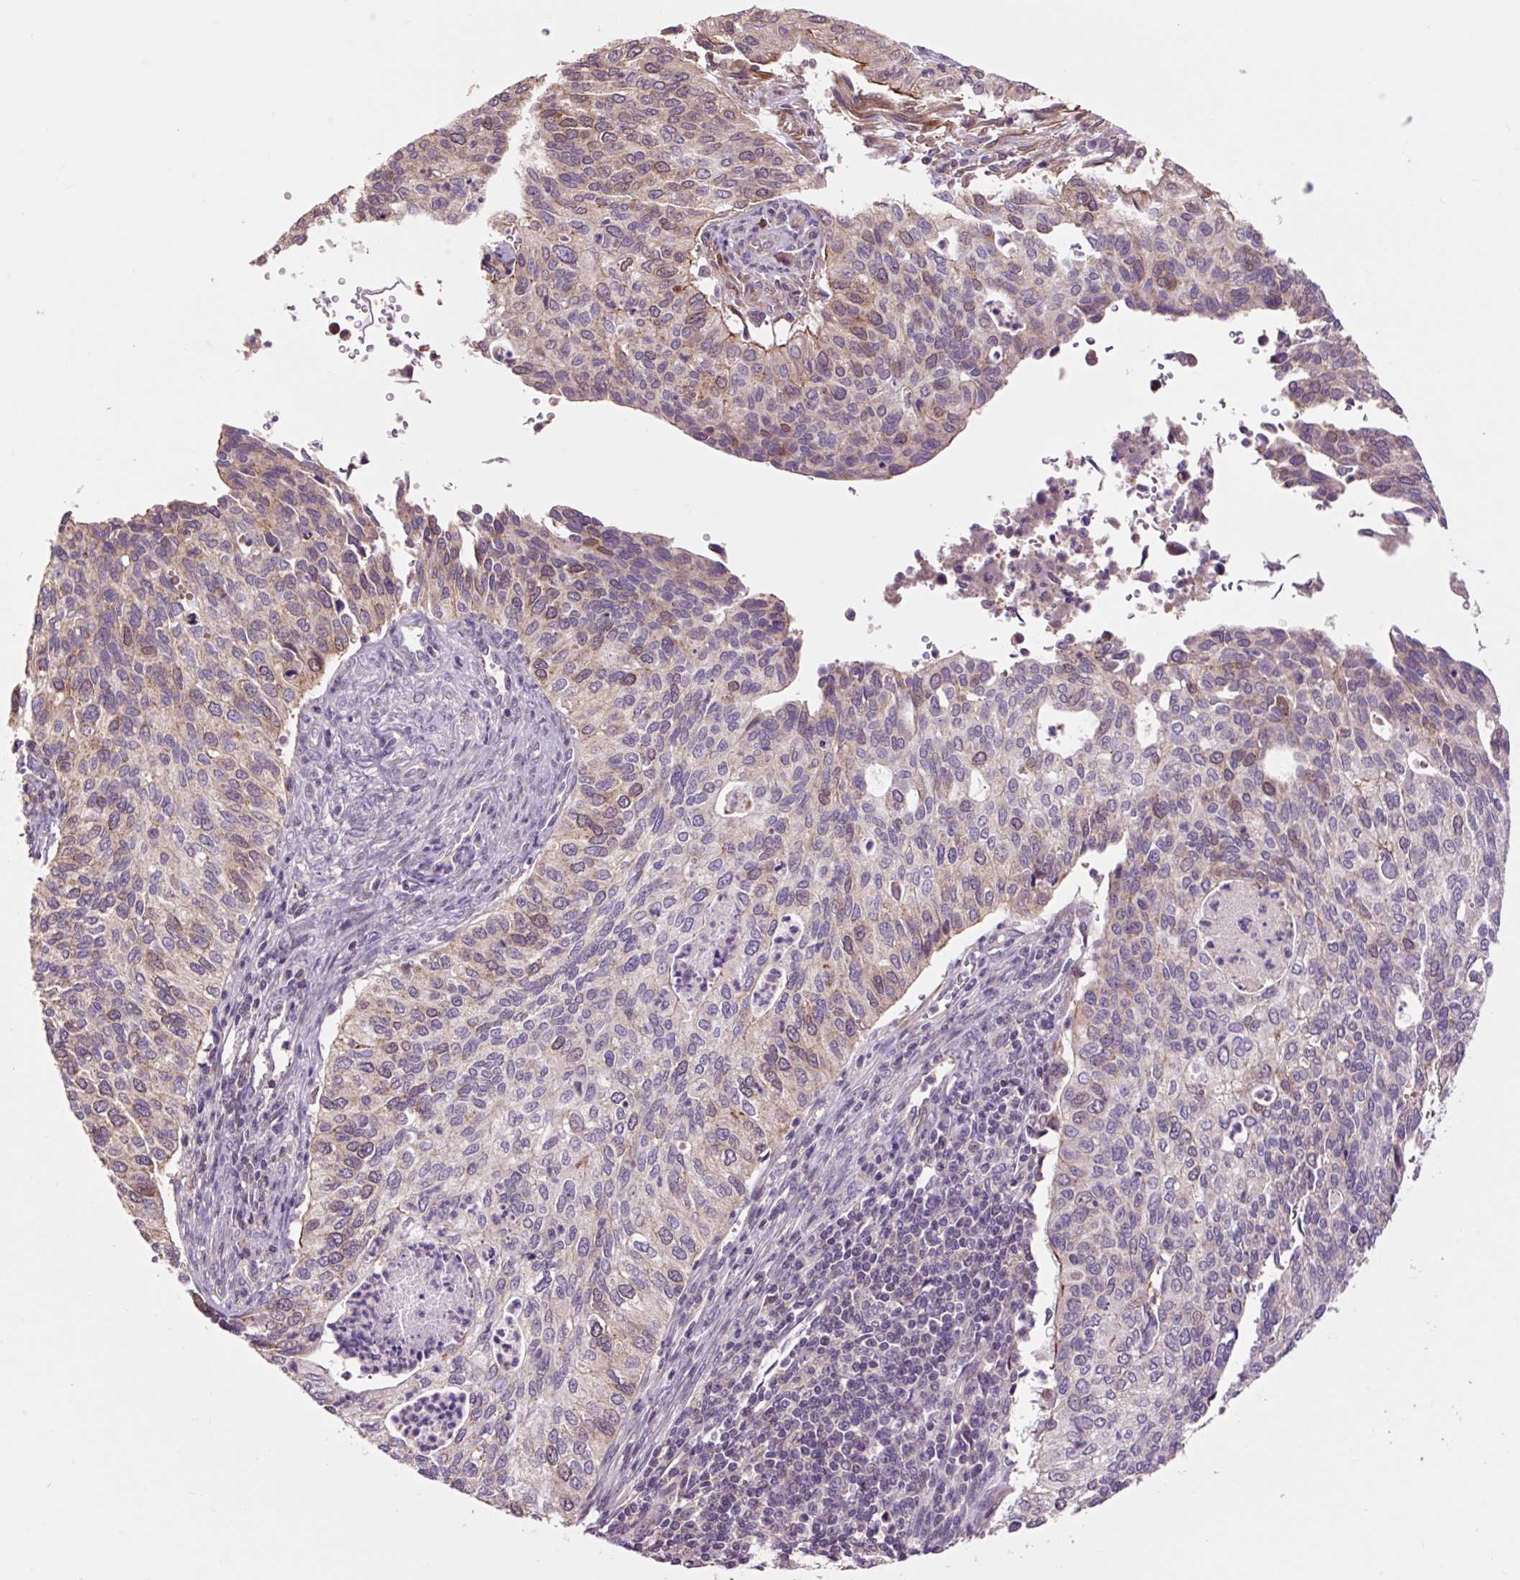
{"staining": {"intensity": "moderate", "quantity": "<25%", "location": "cytoplasmic/membranous"}, "tissue": "cervical cancer", "cell_type": "Tumor cells", "image_type": "cancer", "snomed": [{"axis": "morphology", "description": "Squamous cell carcinoma, NOS"}, {"axis": "topography", "description": "Cervix"}], "caption": "Protein staining of cervical squamous cell carcinoma tissue shows moderate cytoplasmic/membranous staining in about <25% of tumor cells.", "gene": "PRIMPOL", "patient": {"sex": "female", "age": 38}}